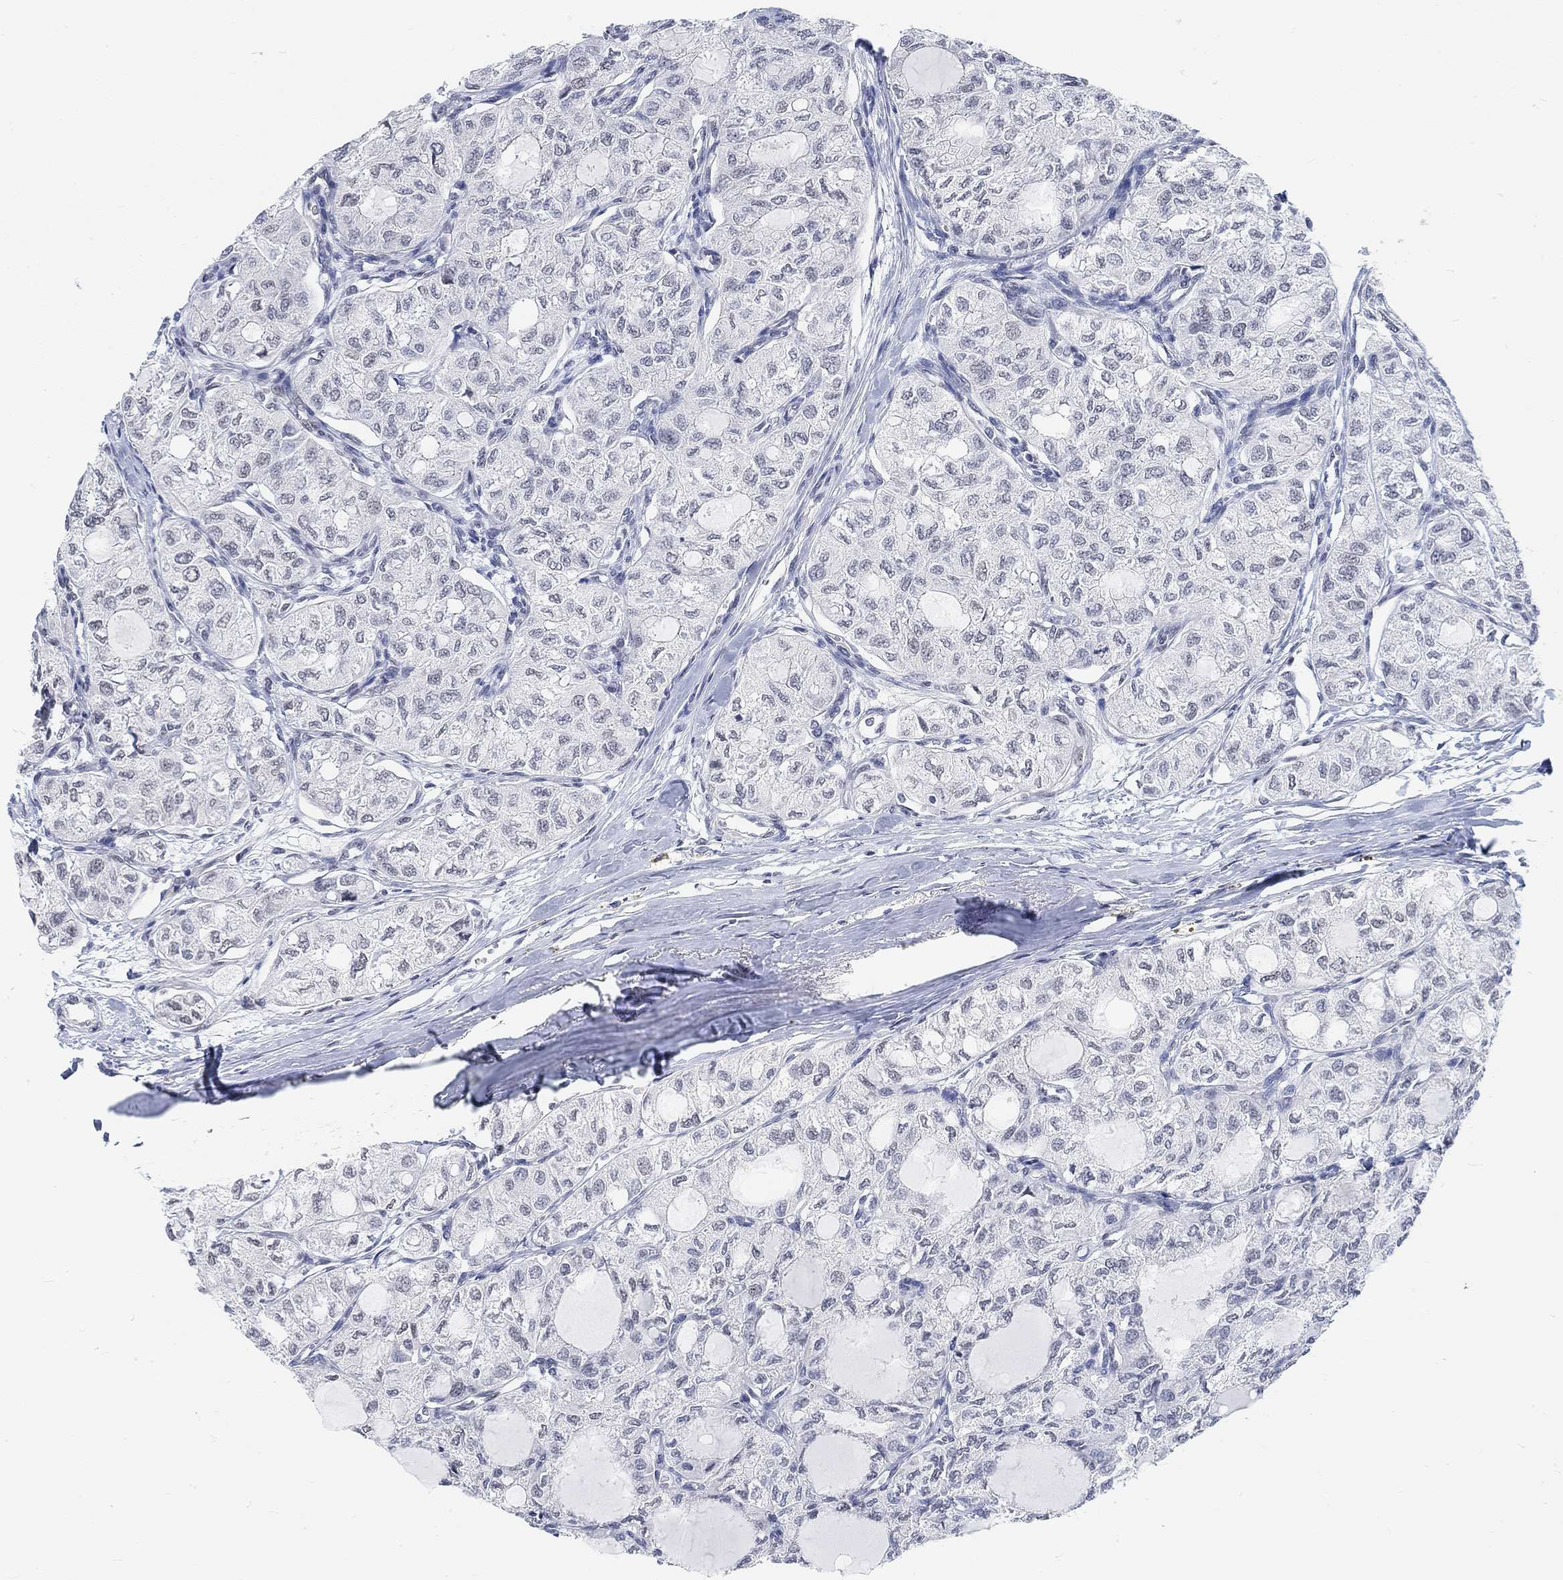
{"staining": {"intensity": "negative", "quantity": "none", "location": "none"}, "tissue": "thyroid cancer", "cell_type": "Tumor cells", "image_type": "cancer", "snomed": [{"axis": "morphology", "description": "Follicular adenoma carcinoma, NOS"}, {"axis": "topography", "description": "Thyroid gland"}], "caption": "There is no significant positivity in tumor cells of thyroid cancer.", "gene": "PURG", "patient": {"sex": "male", "age": 75}}